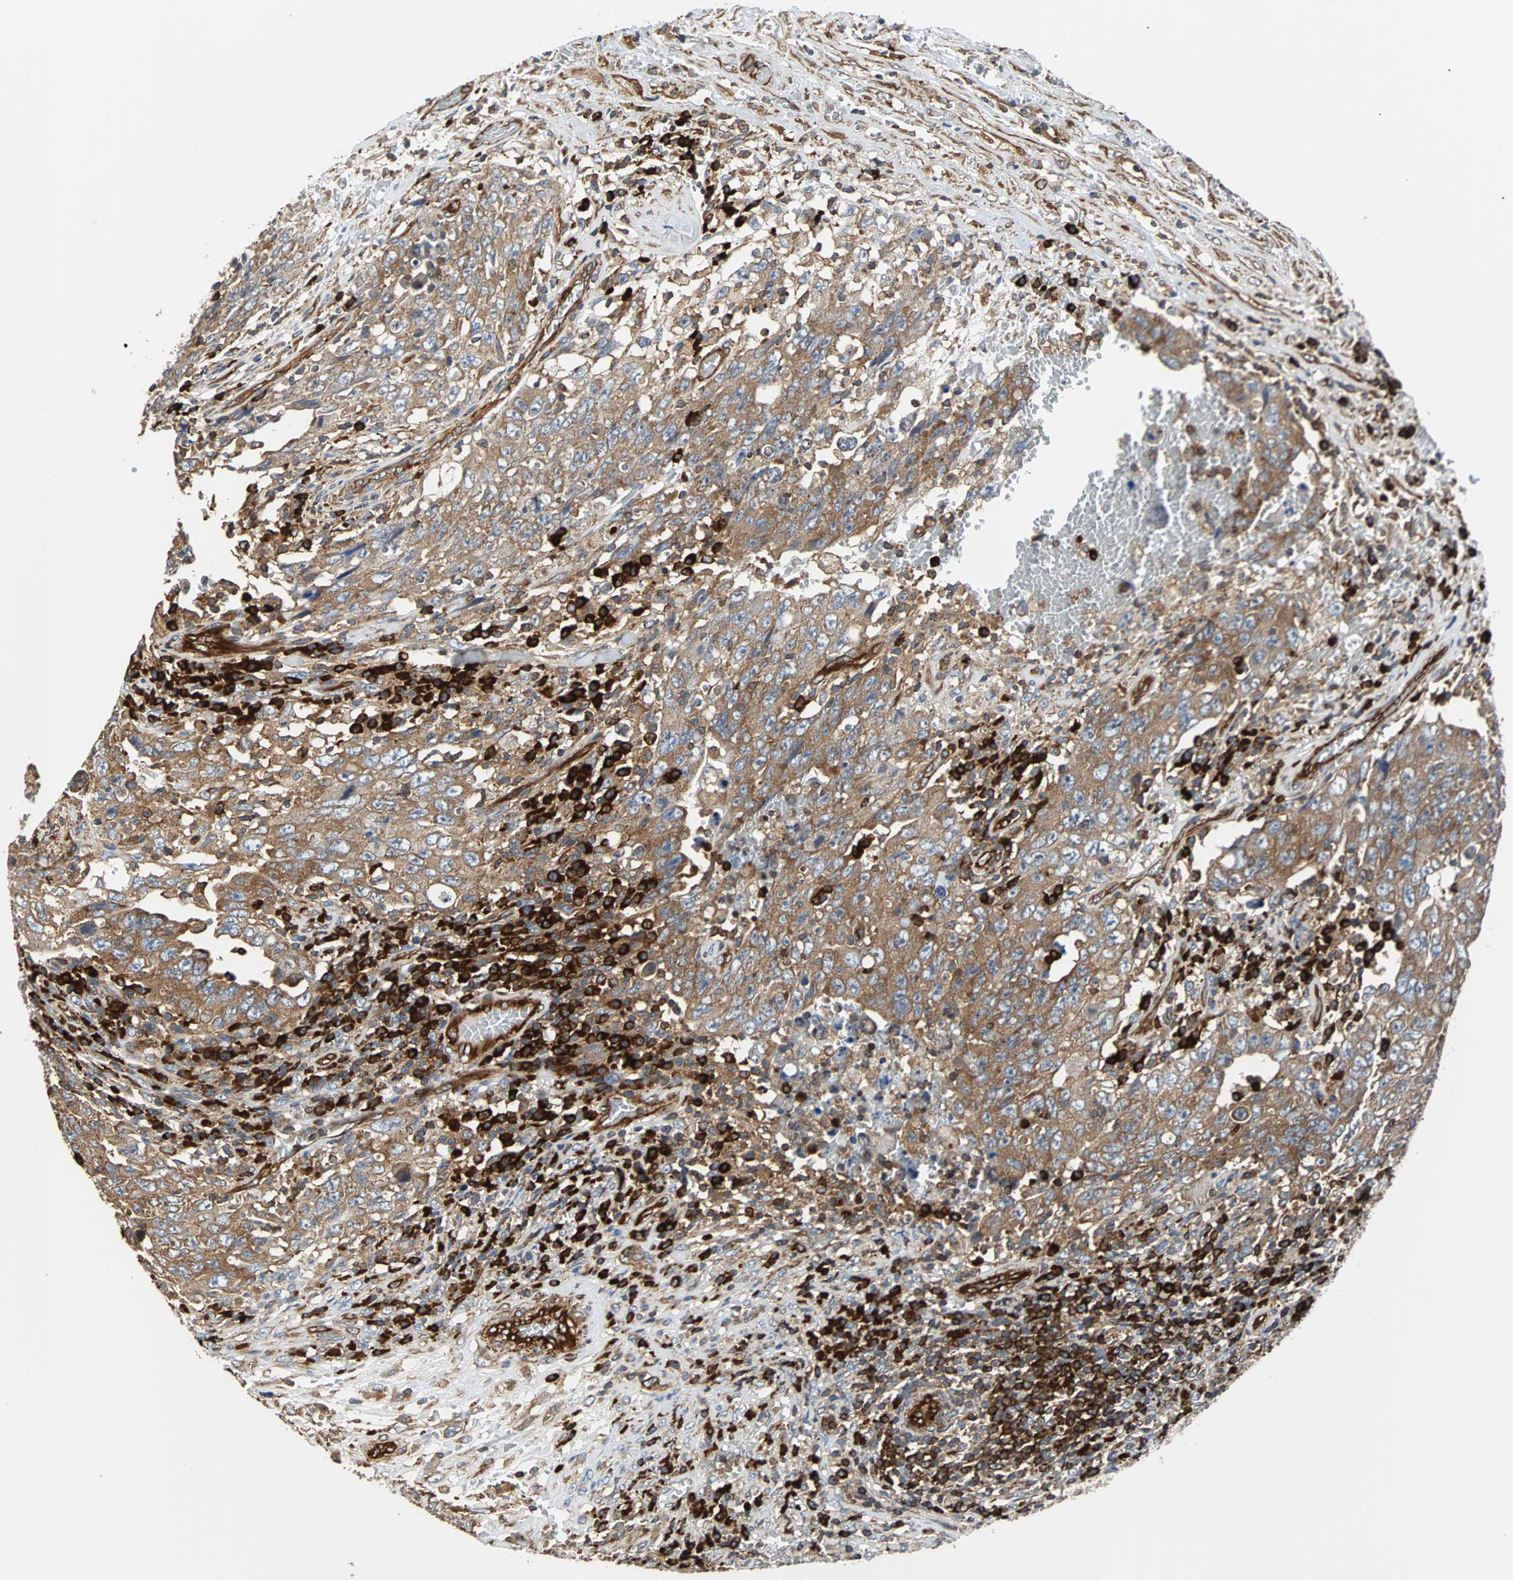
{"staining": {"intensity": "weak", "quantity": ">75%", "location": "cytoplasmic/membranous"}, "tissue": "testis cancer", "cell_type": "Tumor cells", "image_type": "cancer", "snomed": [{"axis": "morphology", "description": "Carcinoma, Embryonal, NOS"}, {"axis": "topography", "description": "Testis"}], "caption": "Immunohistochemistry (IHC) (DAB (3,3'-diaminobenzidine)) staining of testis cancer (embryonal carcinoma) exhibits weak cytoplasmic/membranous protein expression in about >75% of tumor cells. The staining was performed using DAB (3,3'-diaminobenzidine) to visualize the protein expression in brown, while the nuclei were stained in blue with hematoxylin (Magnification: 20x).", "gene": "PLCG2", "patient": {"sex": "male", "age": 26}}